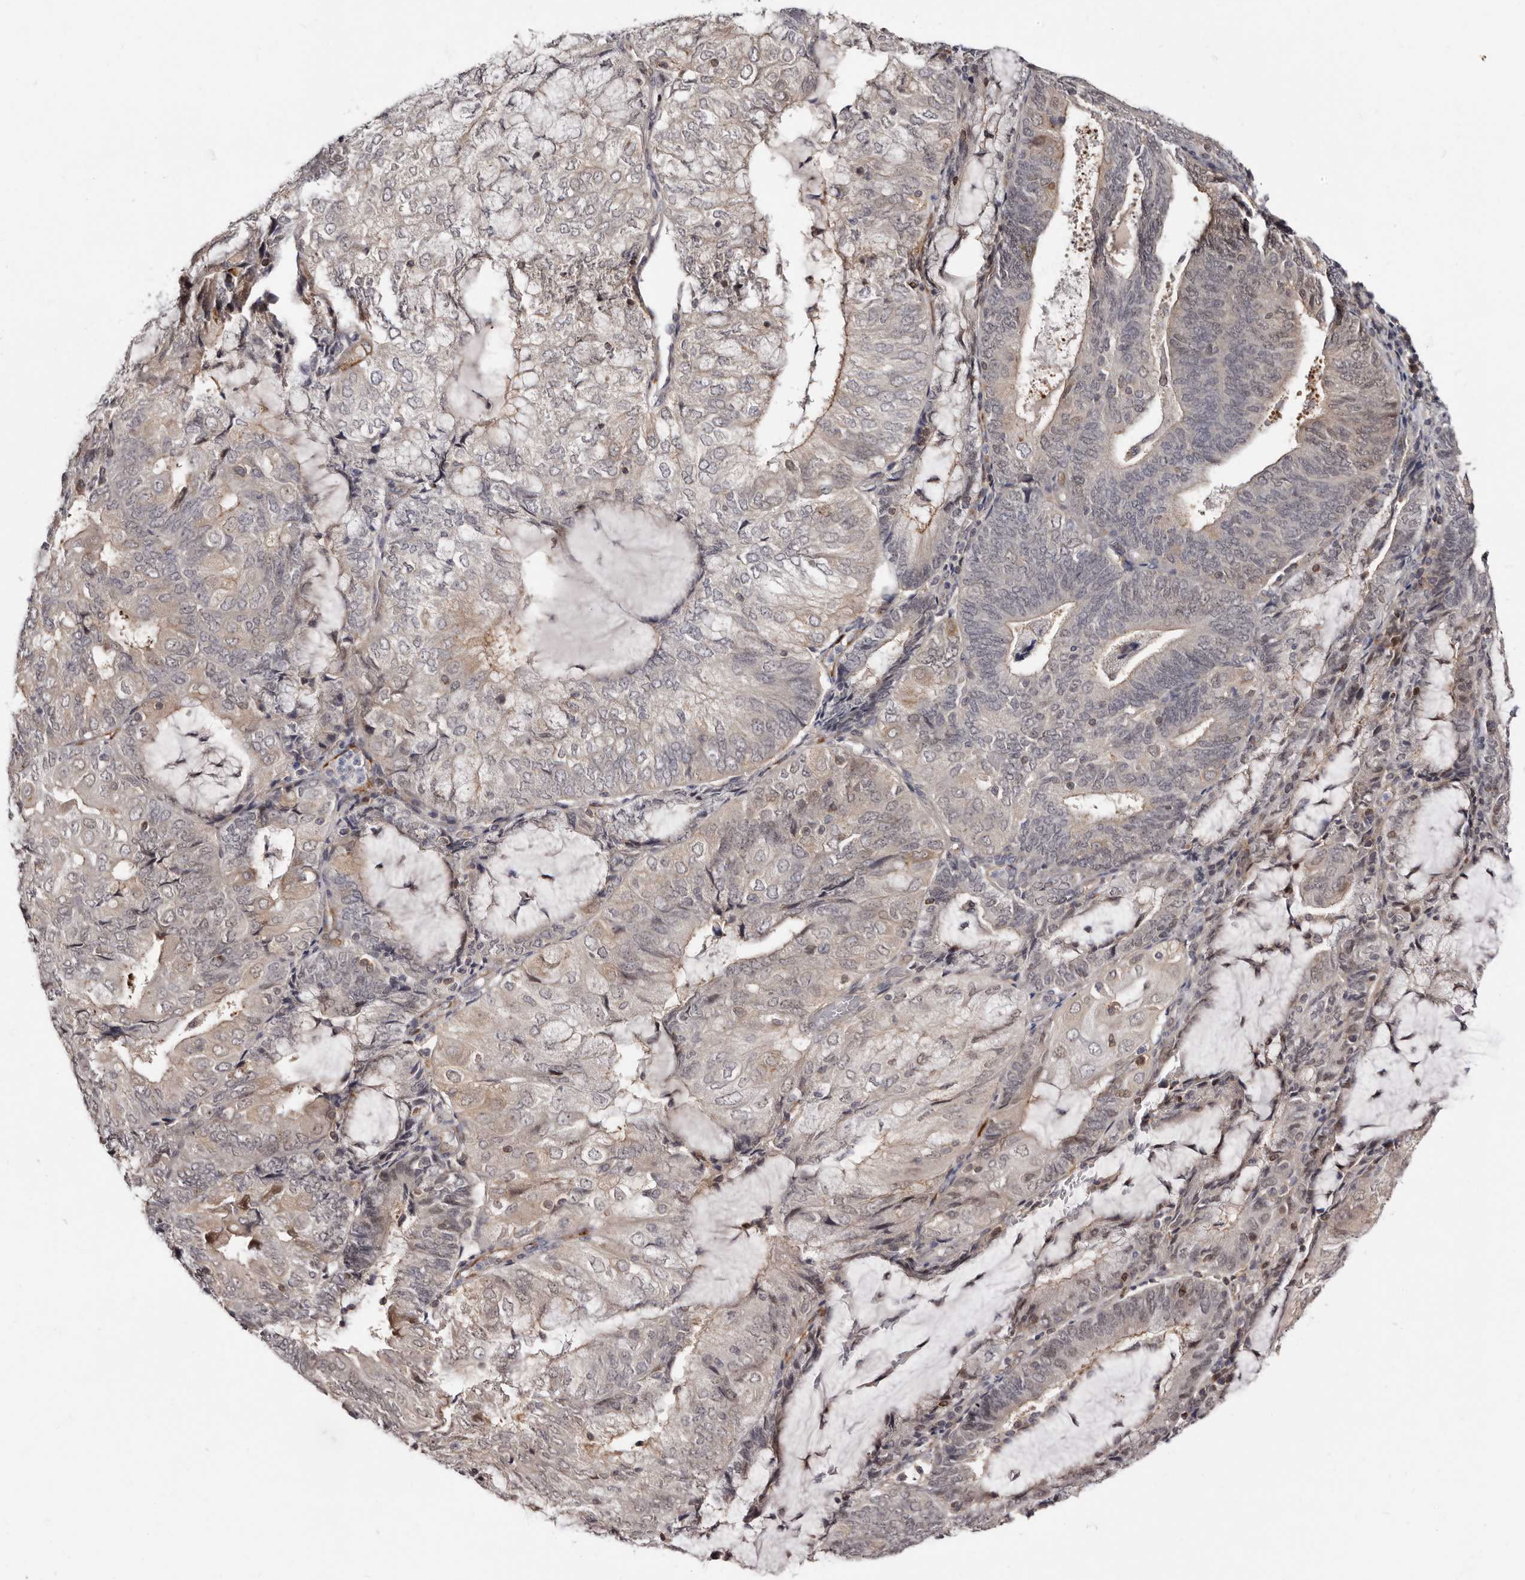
{"staining": {"intensity": "weak", "quantity": "<25%", "location": "cytoplasmic/membranous,nuclear"}, "tissue": "endometrial cancer", "cell_type": "Tumor cells", "image_type": "cancer", "snomed": [{"axis": "morphology", "description": "Adenocarcinoma, NOS"}, {"axis": "topography", "description": "Endometrium"}], "caption": "Tumor cells are negative for protein expression in human endometrial cancer.", "gene": "PHF20L1", "patient": {"sex": "female", "age": 81}}